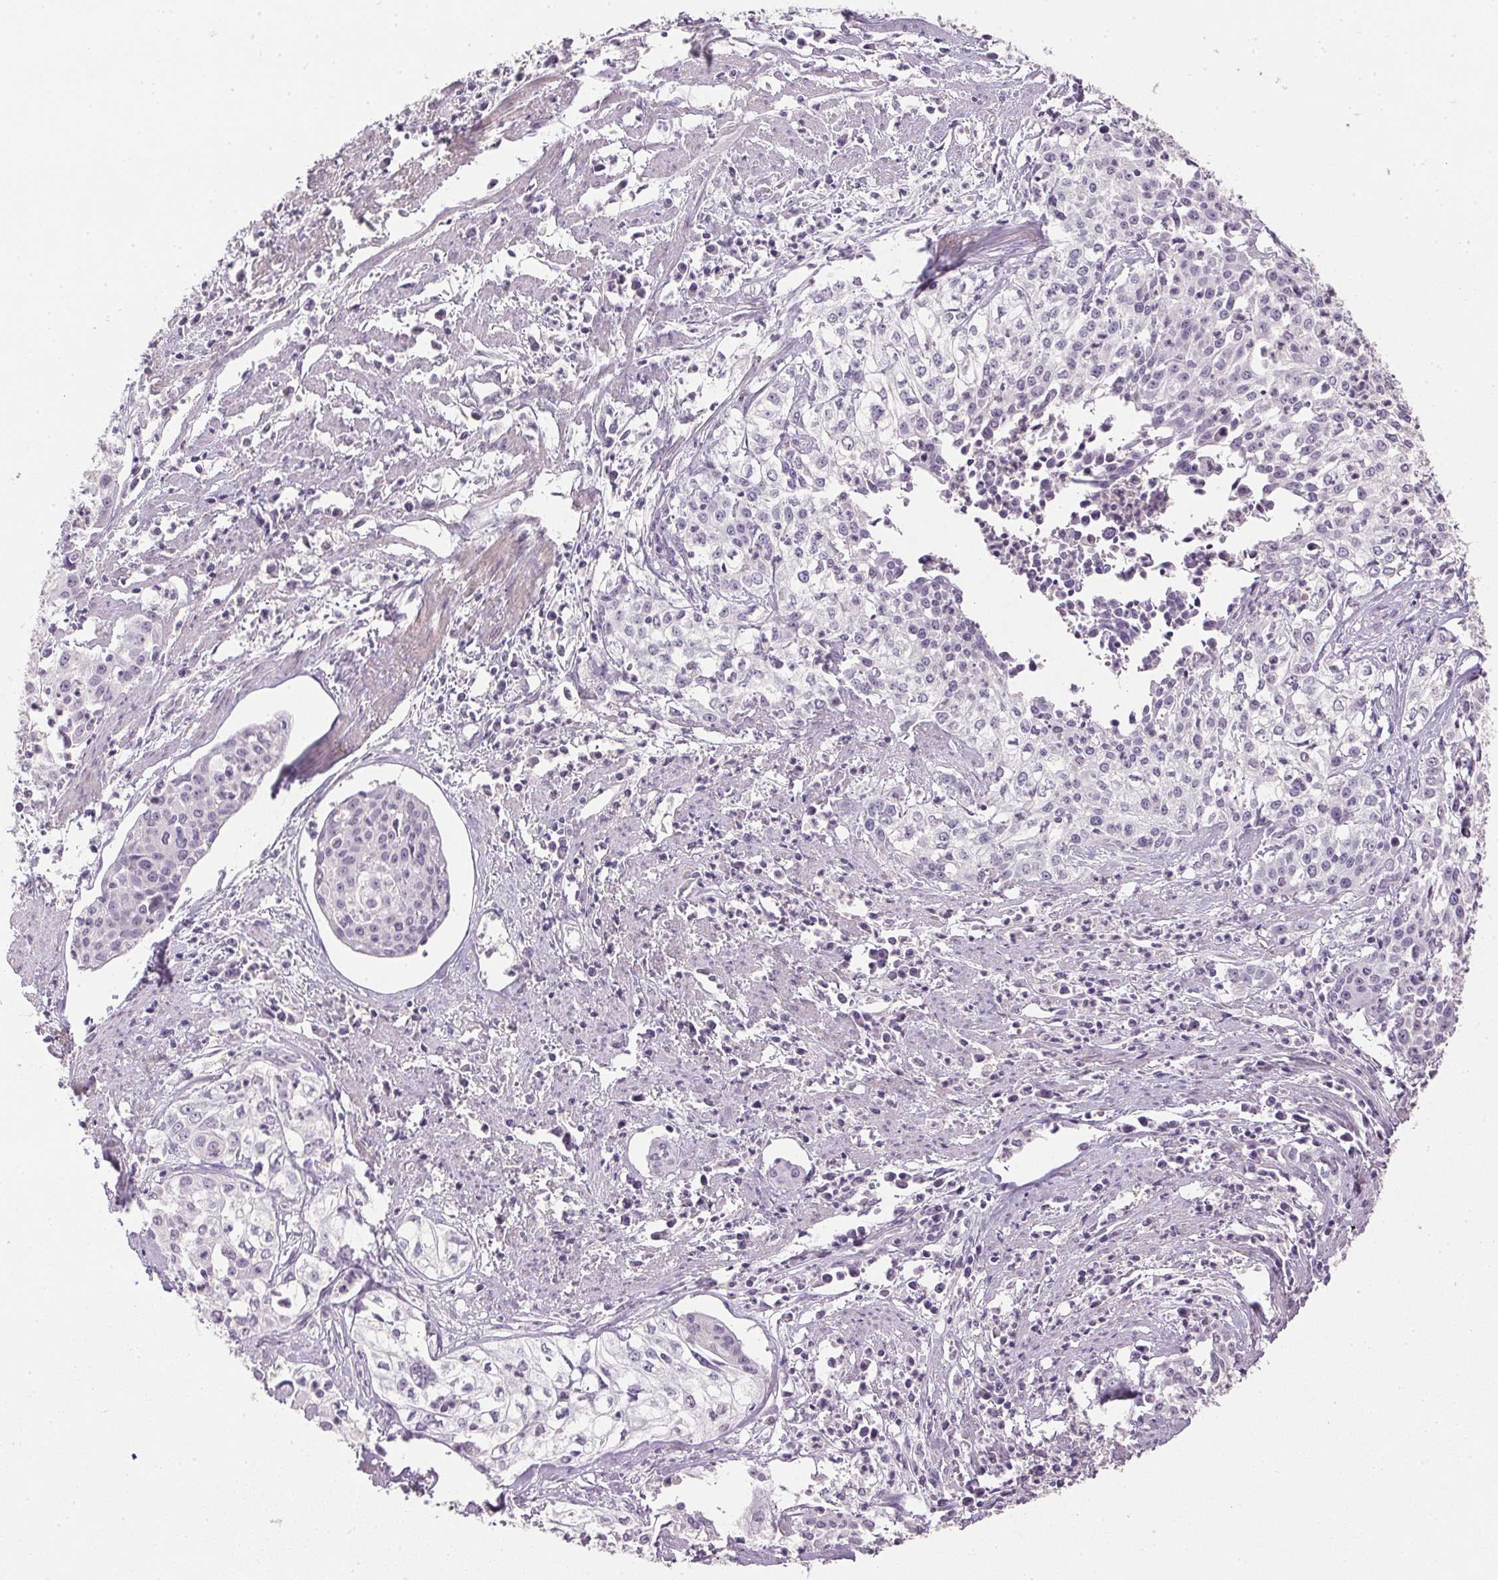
{"staining": {"intensity": "negative", "quantity": "none", "location": "none"}, "tissue": "cervical cancer", "cell_type": "Tumor cells", "image_type": "cancer", "snomed": [{"axis": "morphology", "description": "Squamous cell carcinoma, NOS"}, {"axis": "topography", "description": "Cervix"}], "caption": "IHC of human cervical cancer demonstrates no positivity in tumor cells. The staining is performed using DAB (3,3'-diaminobenzidine) brown chromogen with nuclei counter-stained in using hematoxylin.", "gene": "PRL", "patient": {"sex": "female", "age": 39}}